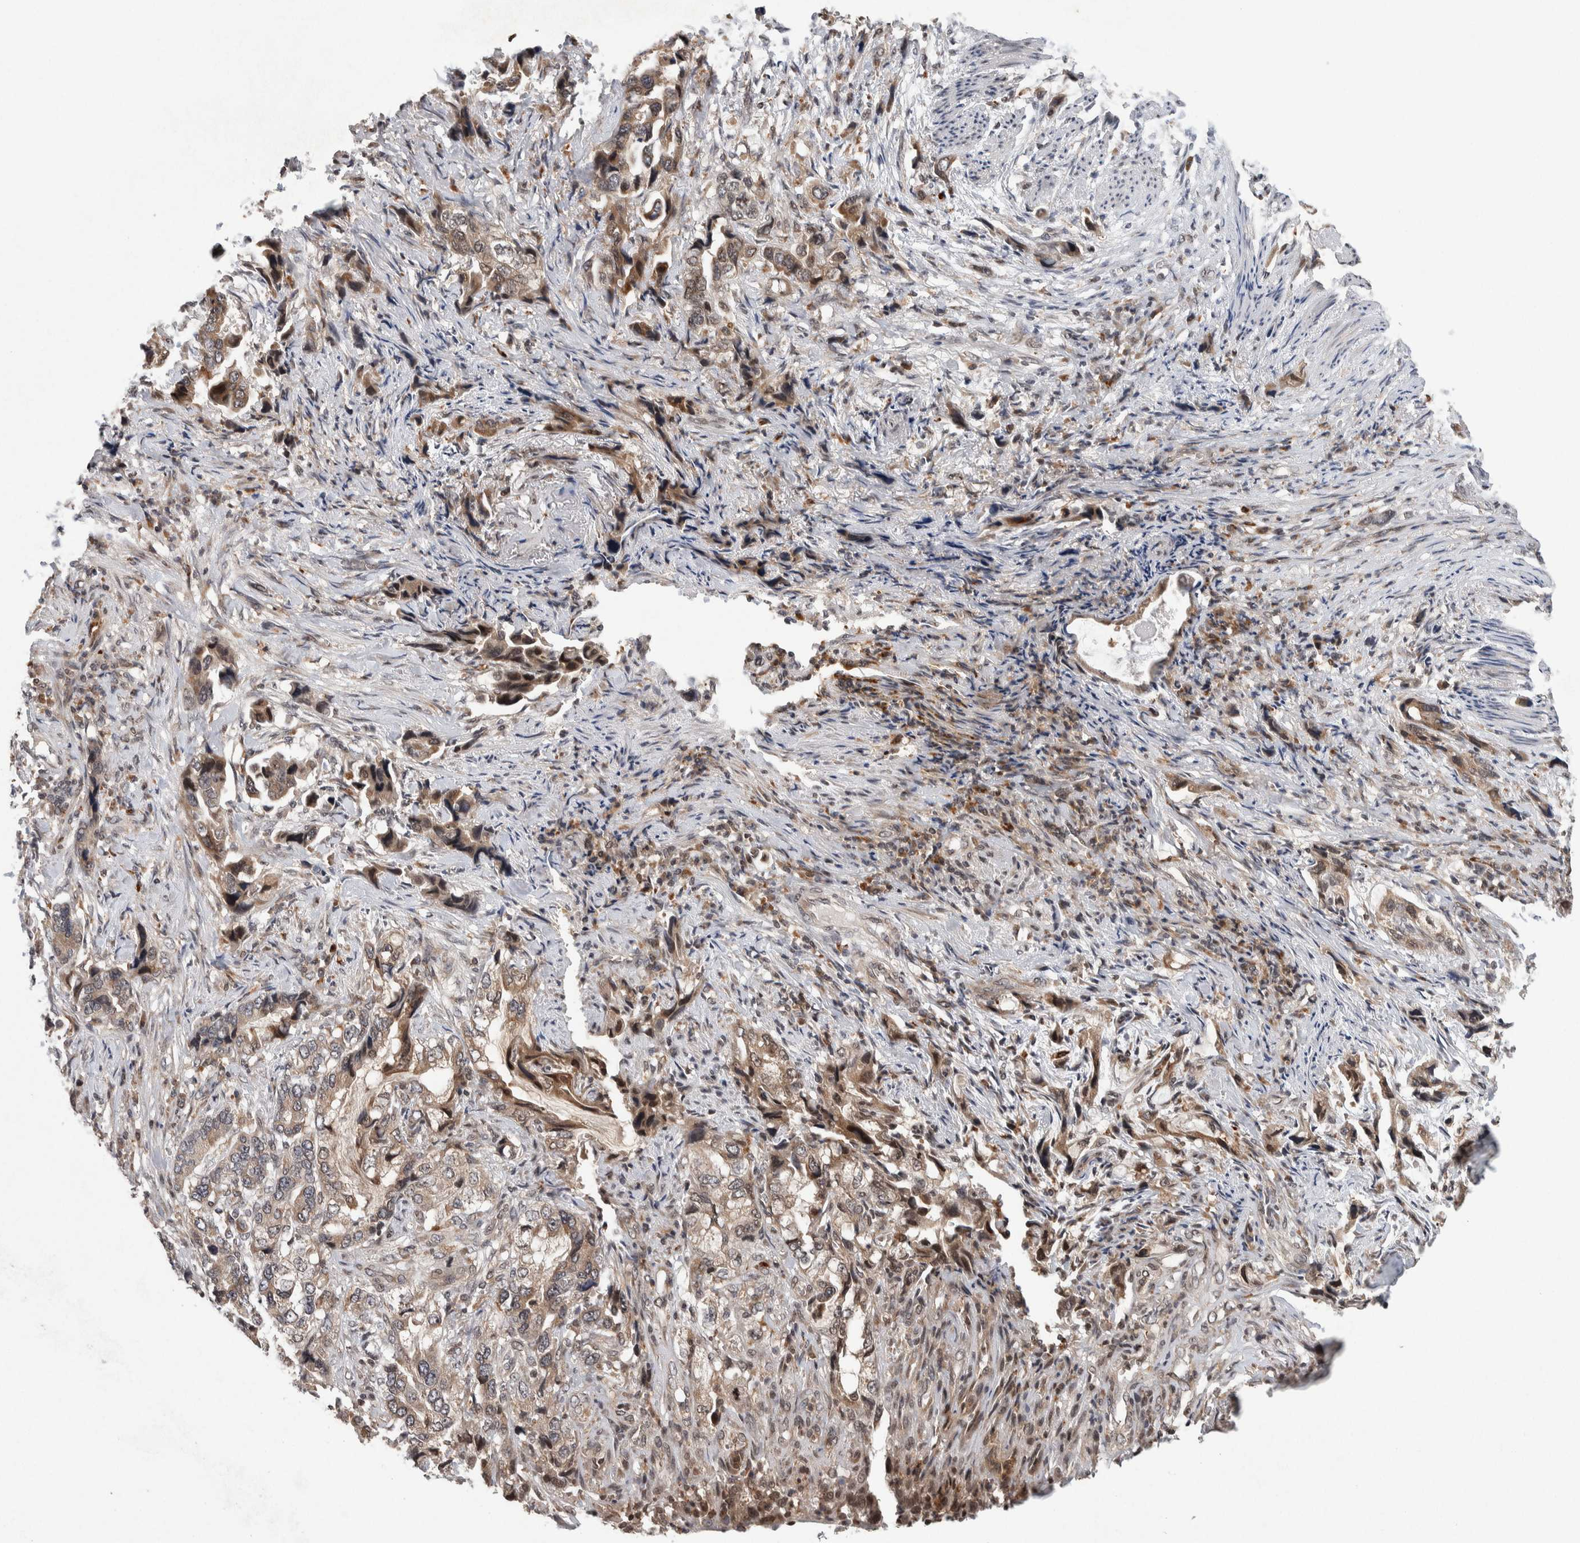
{"staining": {"intensity": "weak", "quantity": "25%-75%", "location": "cytoplasmic/membranous"}, "tissue": "stomach cancer", "cell_type": "Tumor cells", "image_type": "cancer", "snomed": [{"axis": "morphology", "description": "Adenocarcinoma, NOS"}, {"axis": "topography", "description": "Stomach, lower"}], "caption": "Stomach adenocarcinoma stained with a brown dye reveals weak cytoplasmic/membranous positive positivity in approximately 25%-75% of tumor cells.", "gene": "KCNK1", "patient": {"sex": "female", "age": 93}}